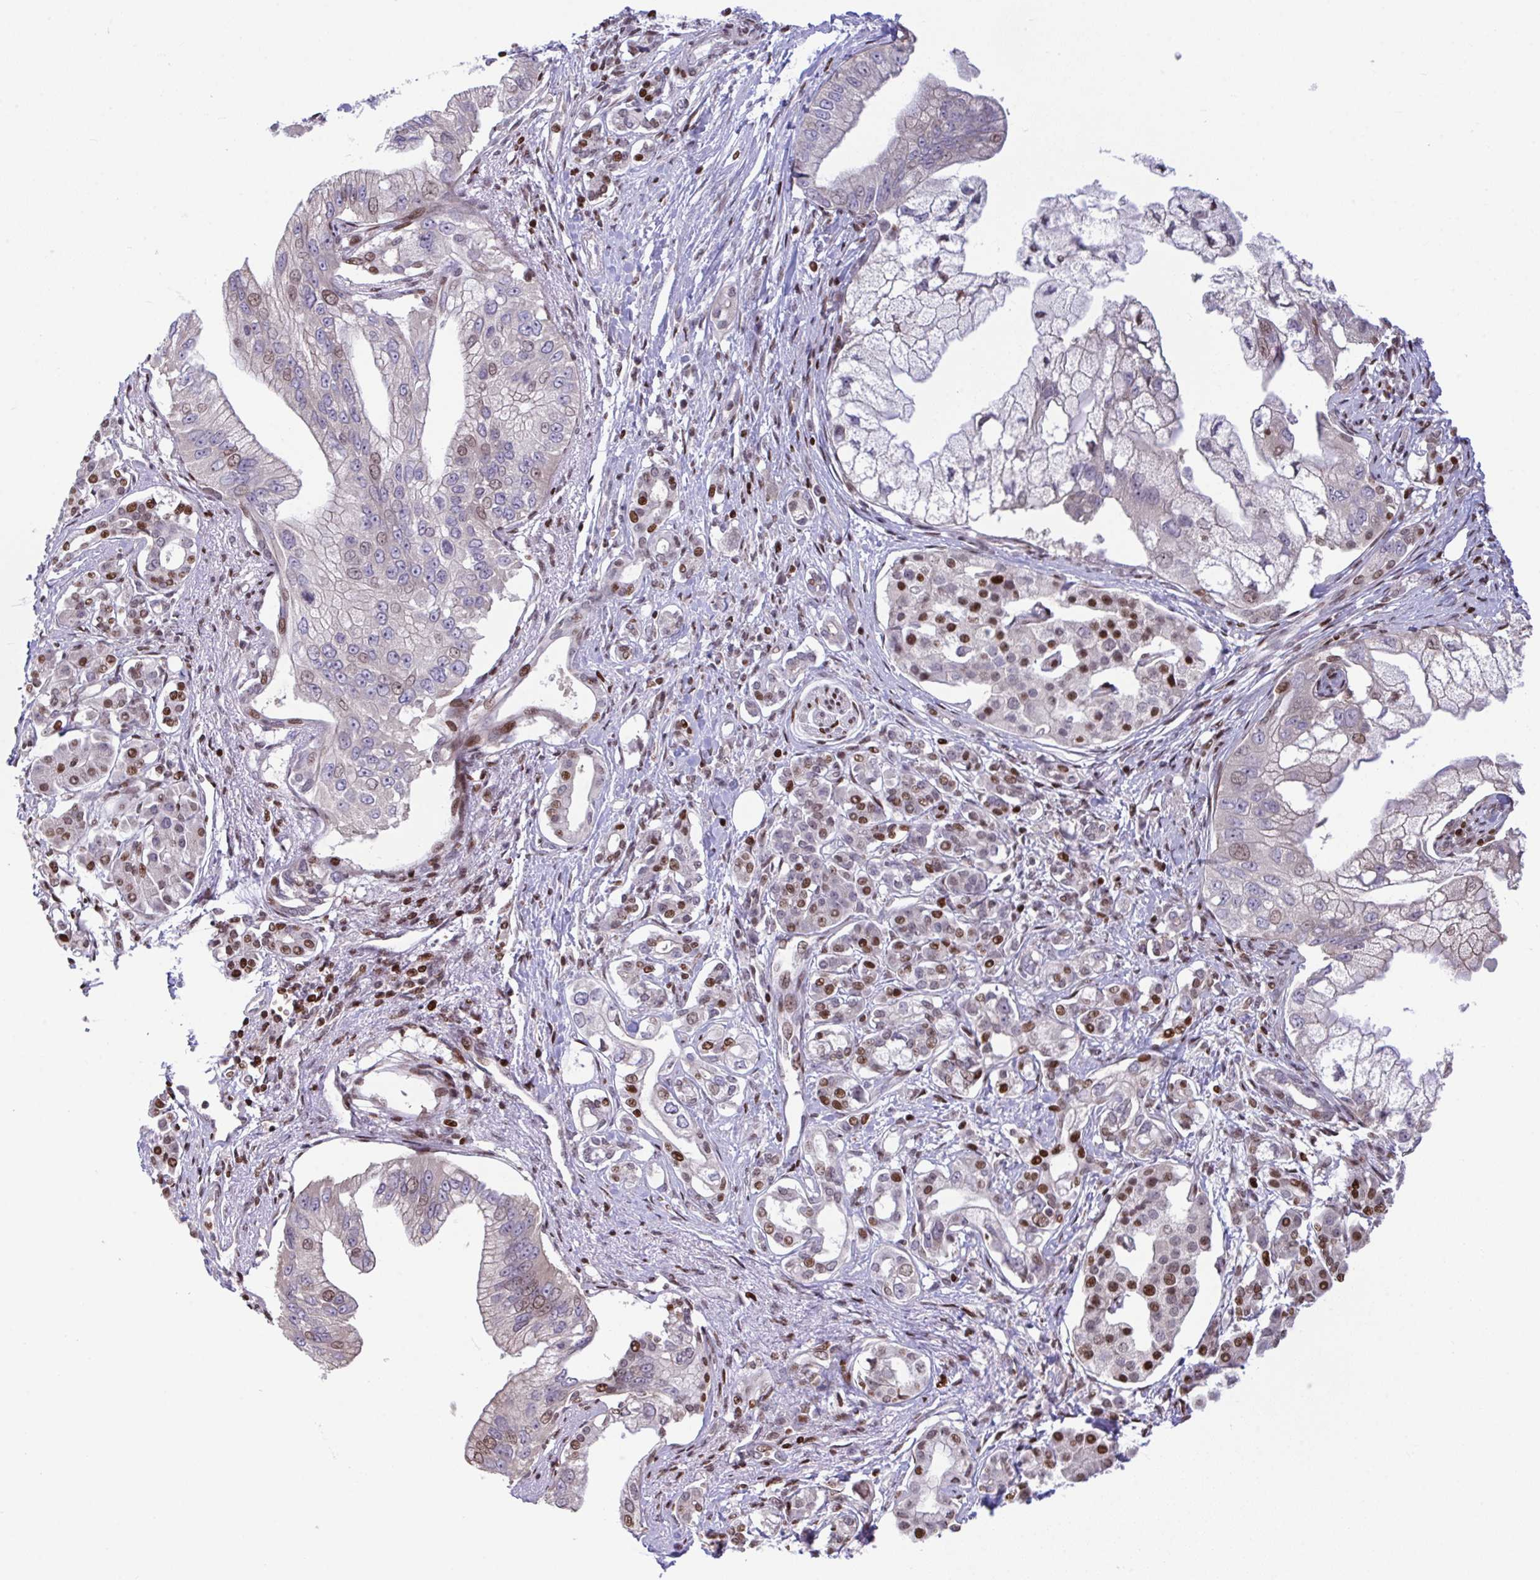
{"staining": {"intensity": "moderate", "quantity": "<25%", "location": "nuclear"}, "tissue": "pancreatic cancer", "cell_type": "Tumor cells", "image_type": "cancer", "snomed": [{"axis": "morphology", "description": "Adenocarcinoma, NOS"}, {"axis": "topography", "description": "Pancreas"}], "caption": "Pancreatic adenocarcinoma stained for a protein reveals moderate nuclear positivity in tumor cells.", "gene": "RAPGEF5", "patient": {"sex": "male", "age": 70}}